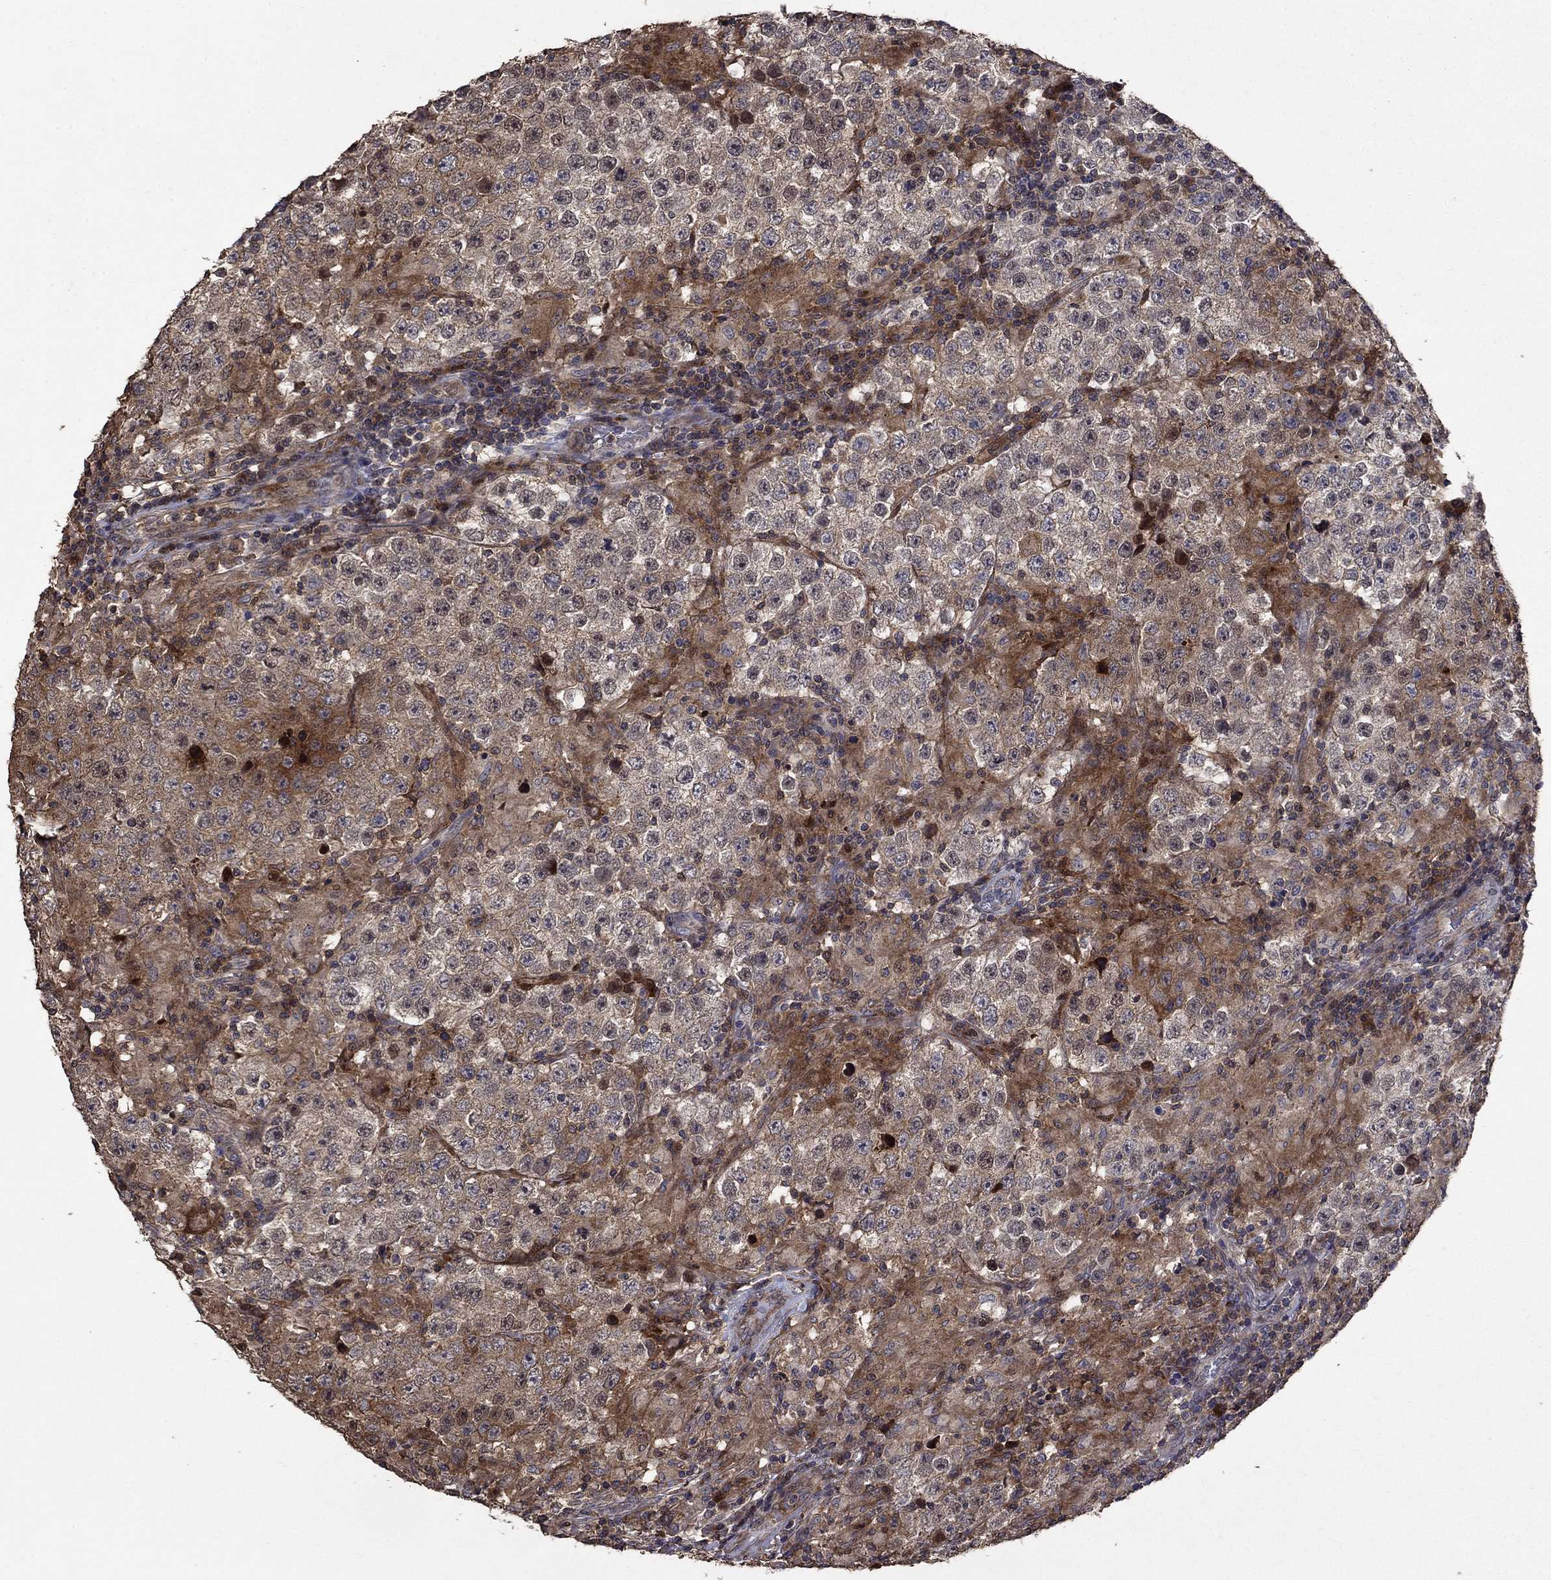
{"staining": {"intensity": "moderate", "quantity": "25%-75%", "location": "cytoplasmic/membranous"}, "tissue": "testis cancer", "cell_type": "Tumor cells", "image_type": "cancer", "snomed": [{"axis": "morphology", "description": "Seminoma, NOS"}, {"axis": "morphology", "description": "Carcinoma, Embryonal, NOS"}, {"axis": "topography", "description": "Testis"}], "caption": "Moderate cytoplasmic/membranous staining is seen in about 25%-75% of tumor cells in testis embryonal carcinoma.", "gene": "DVL1", "patient": {"sex": "male", "age": 41}}